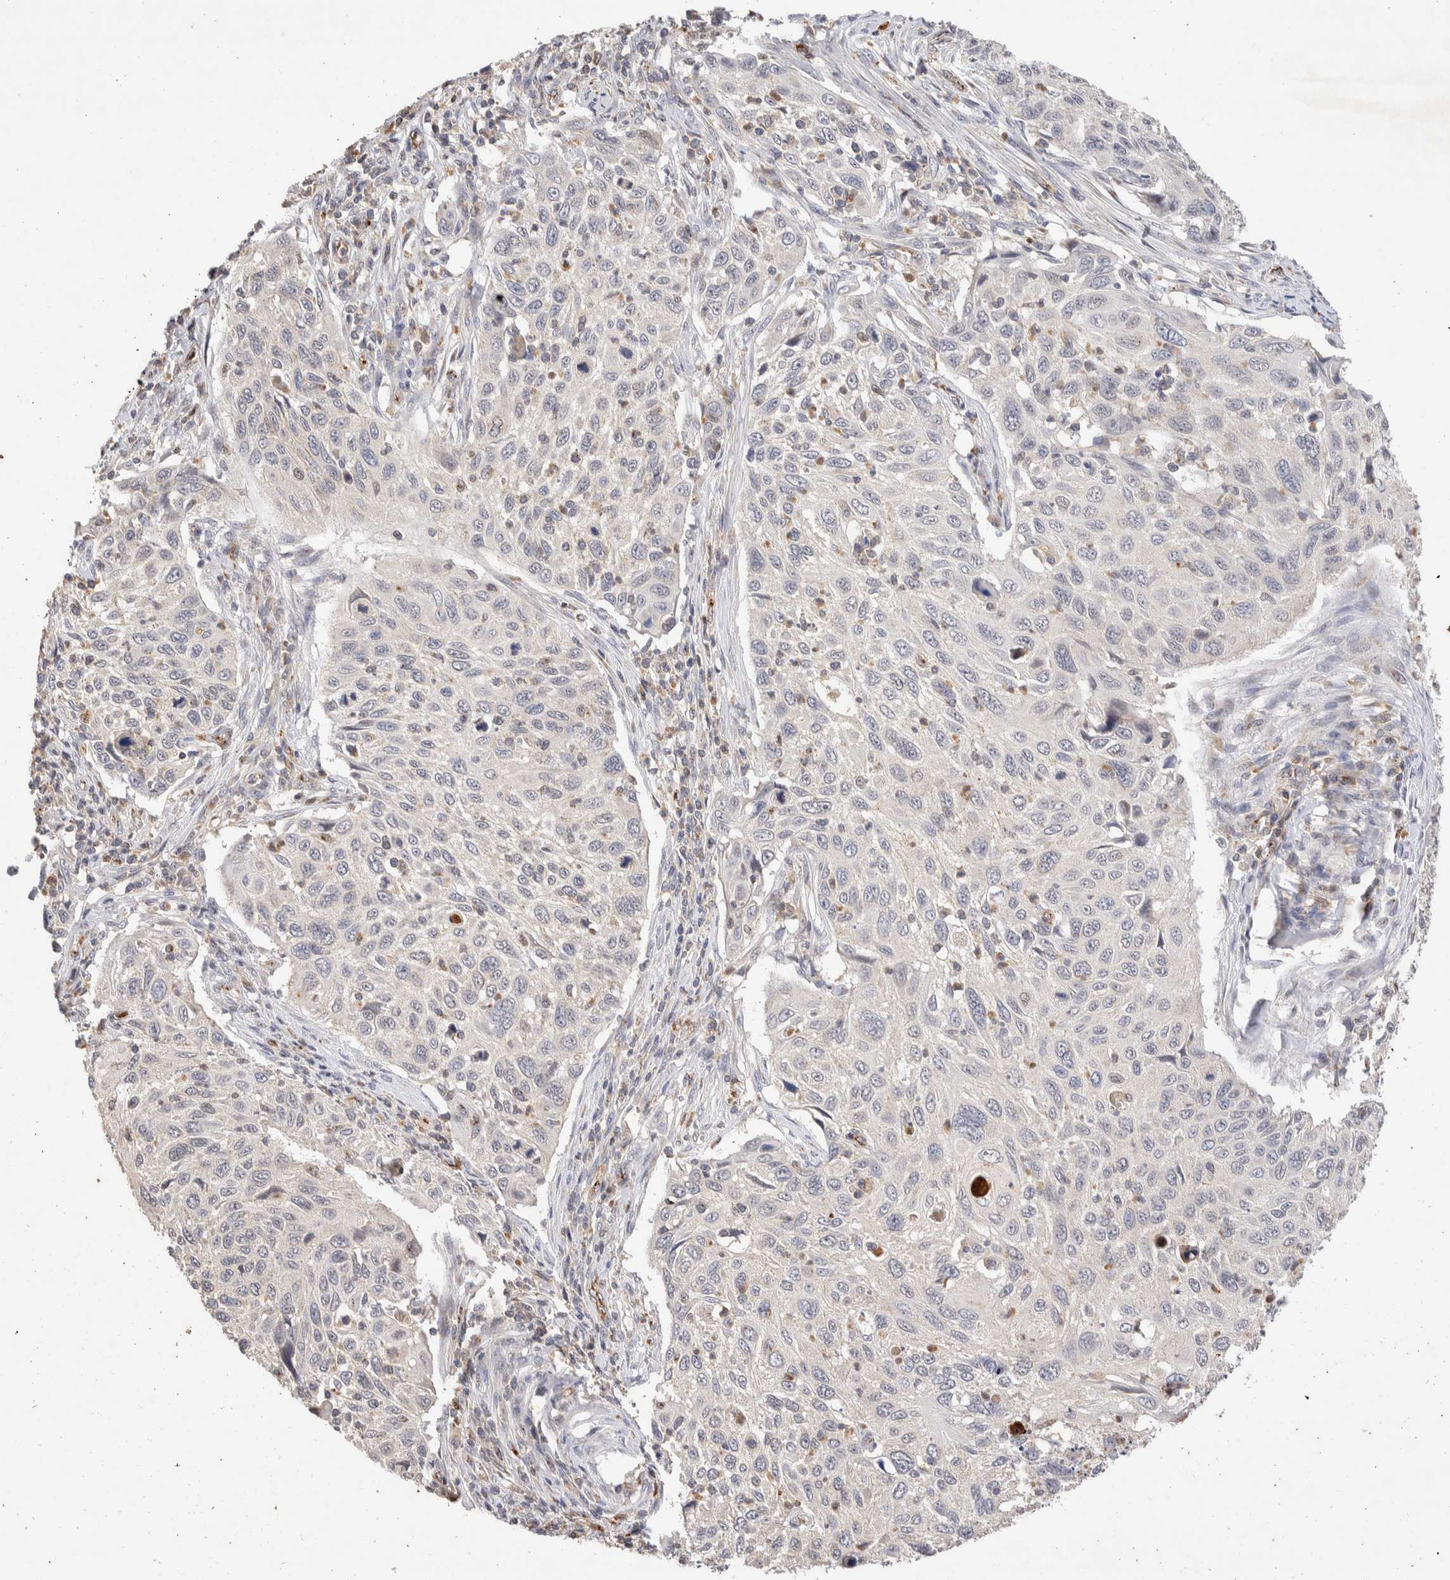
{"staining": {"intensity": "weak", "quantity": "<25%", "location": "cytoplasmic/membranous"}, "tissue": "cervical cancer", "cell_type": "Tumor cells", "image_type": "cancer", "snomed": [{"axis": "morphology", "description": "Squamous cell carcinoma, NOS"}, {"axis": "topography", "description": "Cervix"}], "caption": "Immunohistochemistry (IHC) of cervical cancer reveals no positivity in tumor cells. (DAB (3,3'-diaminobenzidine) immunohistochemistry, high magnification).", "gene": "NSMAF", "patient": {"sex": "female", "age": 70}}